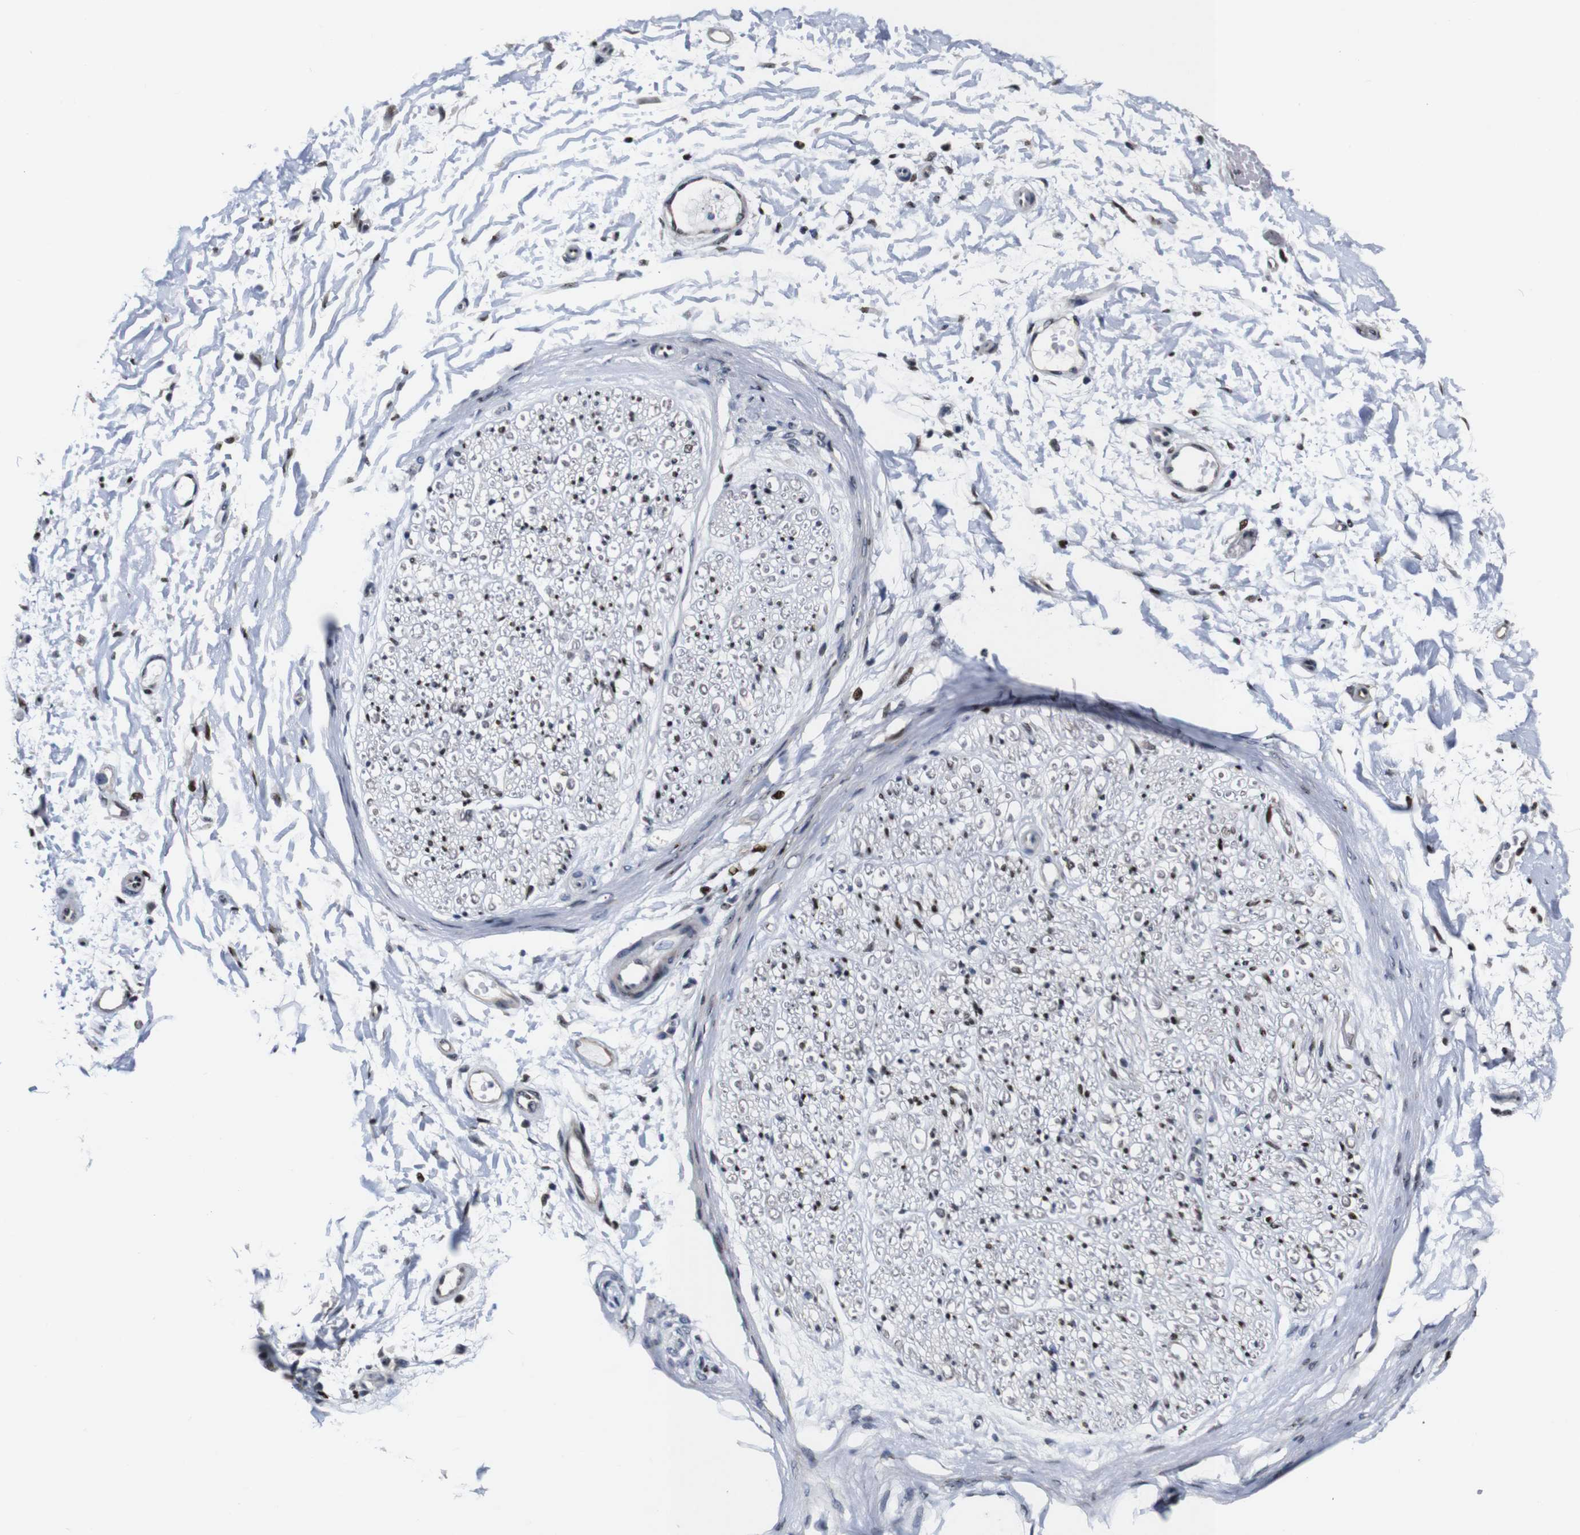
{"staining": {"intensity": "weak", "quantity": "25%-75%", "location": "nuclear"}, "tissue": "adipose tissue", "cell_type": "Adipocytes", "image_type": "normal", "snomed": [{"axis": "morphology", "description": "Normal tissue, NOS"}, {"axis": "morphology", "description": "Squamous cell carcinoma, NOS"}, {"axis": "topography", "description": "Skin"}, {"axis": "topography", "description": "Peripheral nerve tissue"}], "caption": "Immunohistochemical staining of benign adipose tissue reveals weak nuclear protein positivity in about 25%-75% of adipocytes.", "gene": "GATA6", "patient": {"sex": "male", "age": 83}}